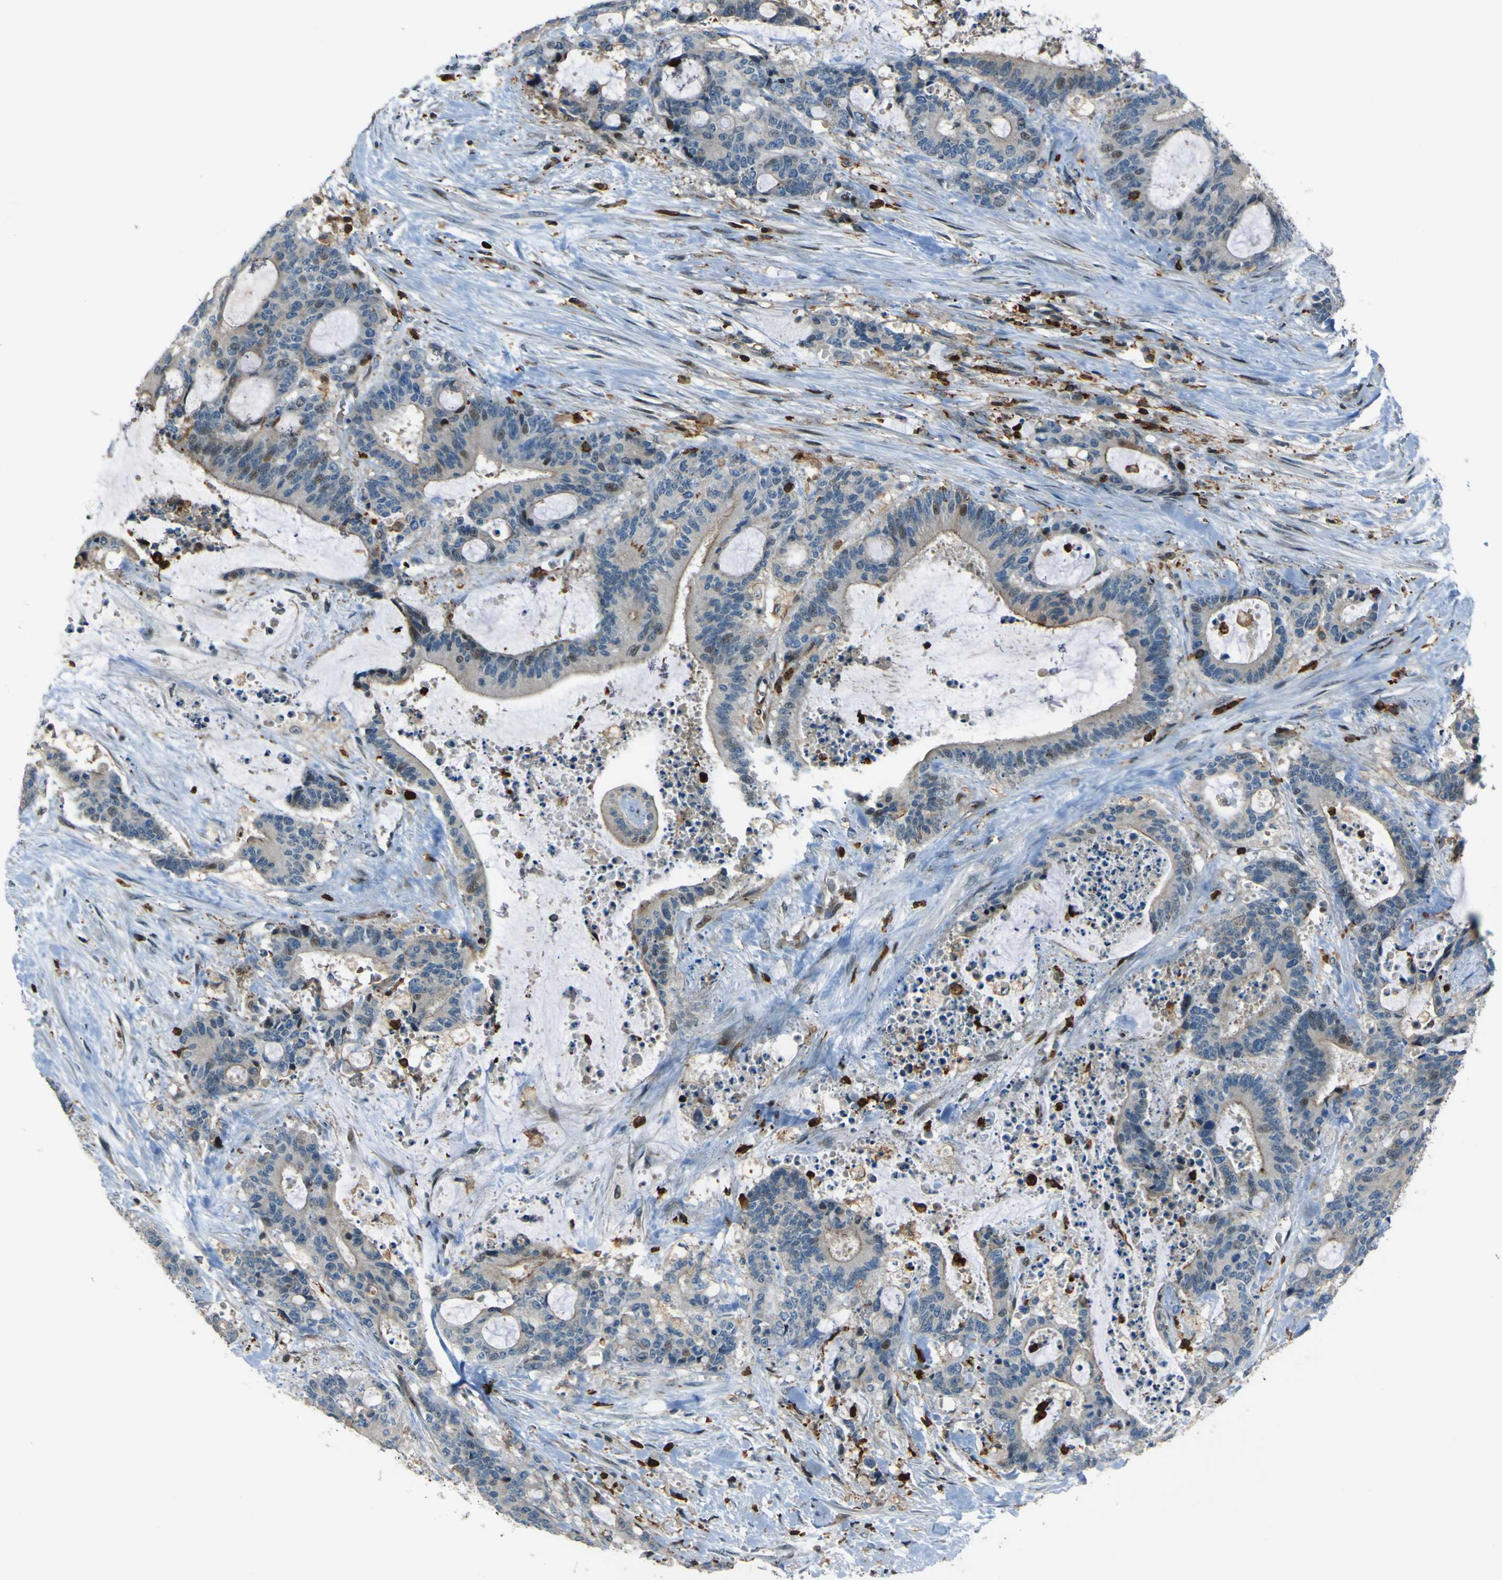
{"staining": {"intensity": "weak", "quantity": "<25%", "location": "nuclear"}, "tissue": "liver cancer", "cell_type": "Tumor cells", "image_type": "cancer", "snomed": [{"axis": "morphology", "description": "Normal tissue, NOS"}, {"axis": "morphology", "description": "Cholangiocarcinoma"}, {"axis": "topography", "description": "Liver"}, {"axis": "topography", "description": "Peripheral nerve tissue"}], "caption": "An immunohistochemistry micrograph of cholangiocarcinoma (liver) is shown. There is no staining in tumor cells of cholangiocarcinoma (liver). (DAB (3,3'-diaminobenzidine) immunohistochemistry (IHC) with hematoxylin counter stain).", "gene": "PCDHB5", "patient": {"sex": "female", "age": 73}}